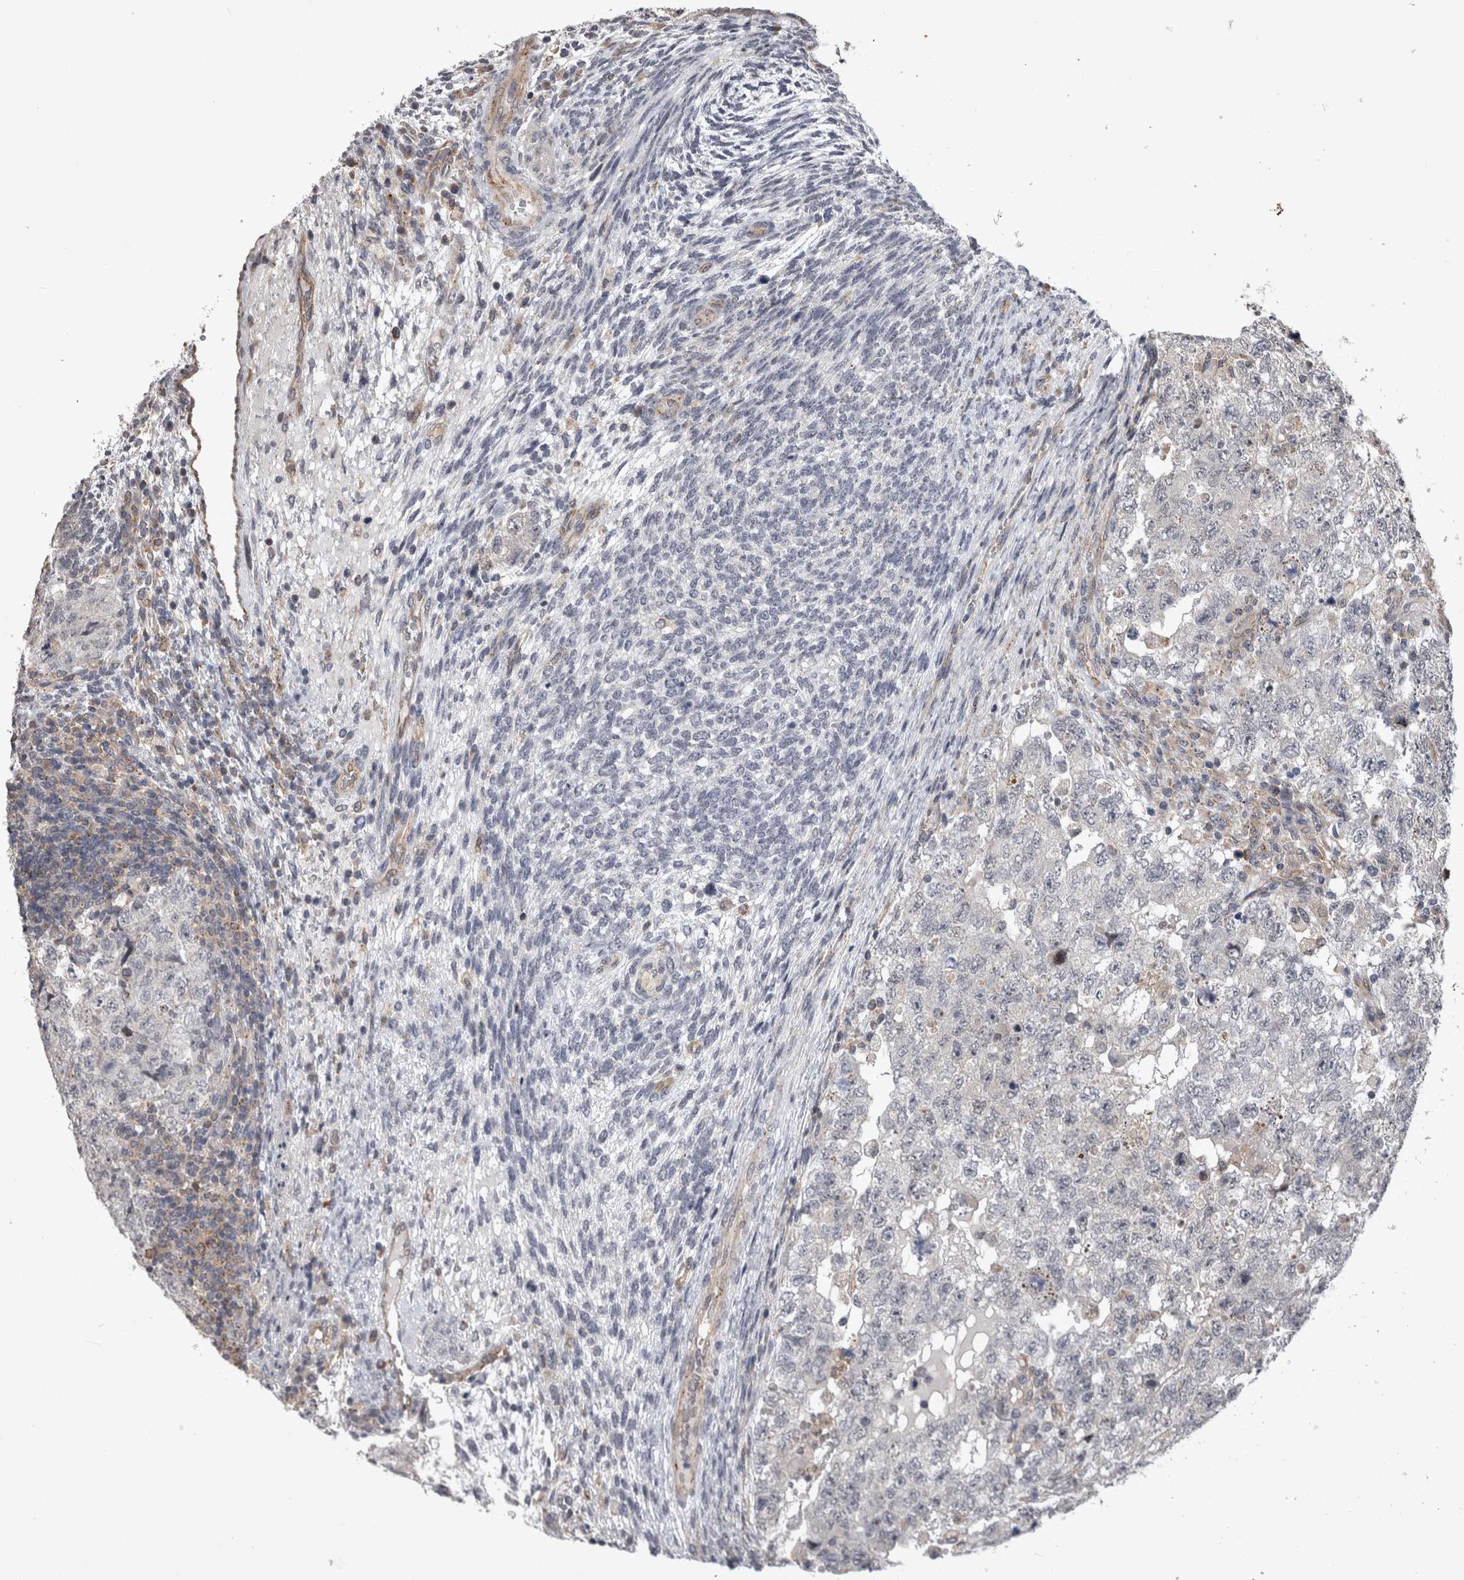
{"staining": {"intensity": "negative", "quantity": "none", "location": "none"}, "tissue": "testis cancer", "cell_type": "Tumor cells", "image_type": "cancer", "snomed": [{"axis": "morphology", "description": "Carcinoma, Embryonal, NOS"}, {"axis": "topography", "description": "Testis"}], "caption": "Immunohistochemistry of human testis cancer exhibits no staining in tumor cells.", "gene": "IFI44", "patient": {"sex": "male", "age": 36}}